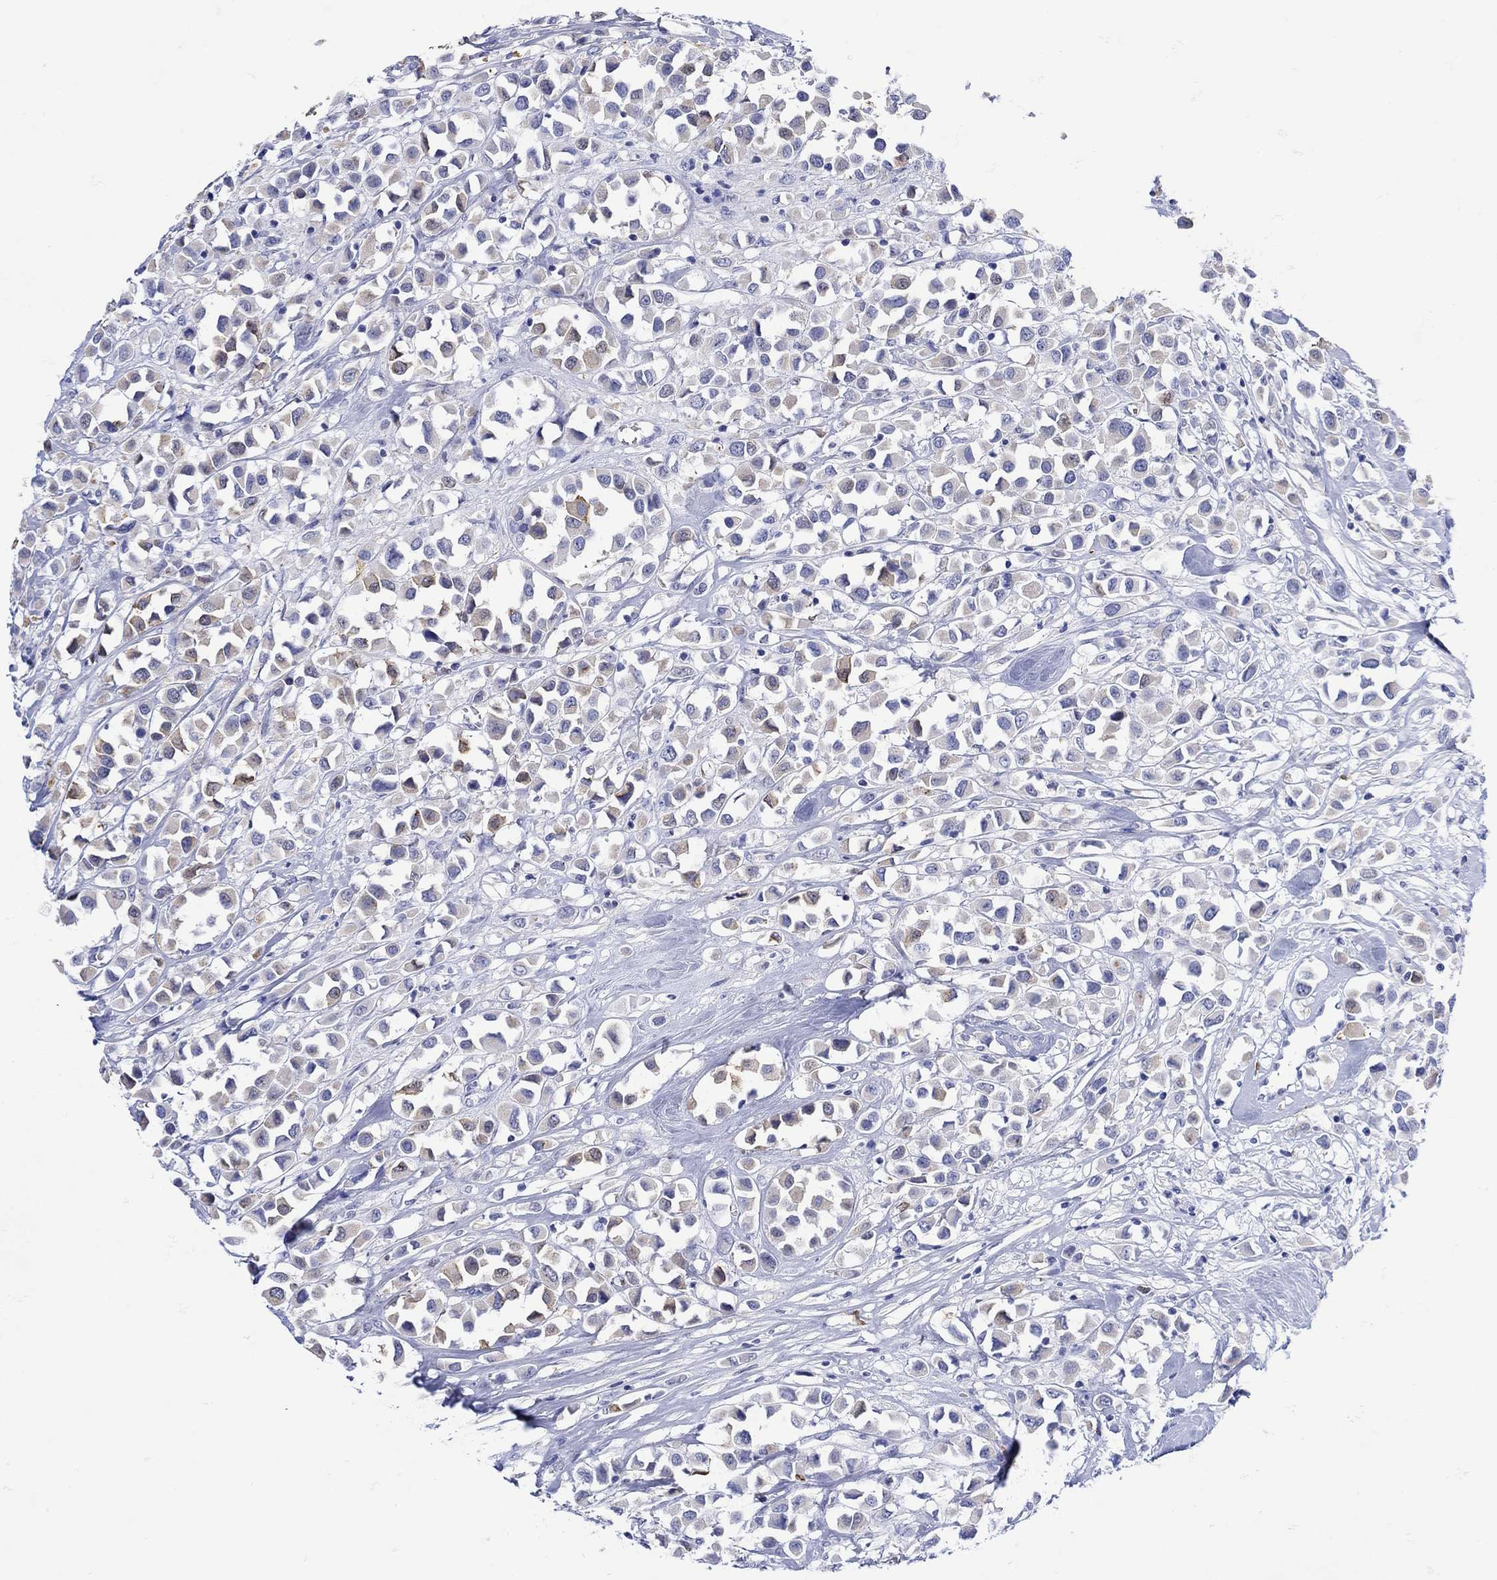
{"staining": {"intensity": "negative", "quantity": "none", "location": "none"}, "tissue": "breast cancer", "cell_type": "Tumor cells", "image_type": "cancer", "snomed": [{"axis": "morphology", "description": "Duct carcinoma"}, {"axis": "topography", "description": "Breast"}], "caption": "This is an IHC image of breast cancer. There is no positivity in tumor cells.", "gene": "LINGO3", "patient": {"sex": "female", "age": 61}}